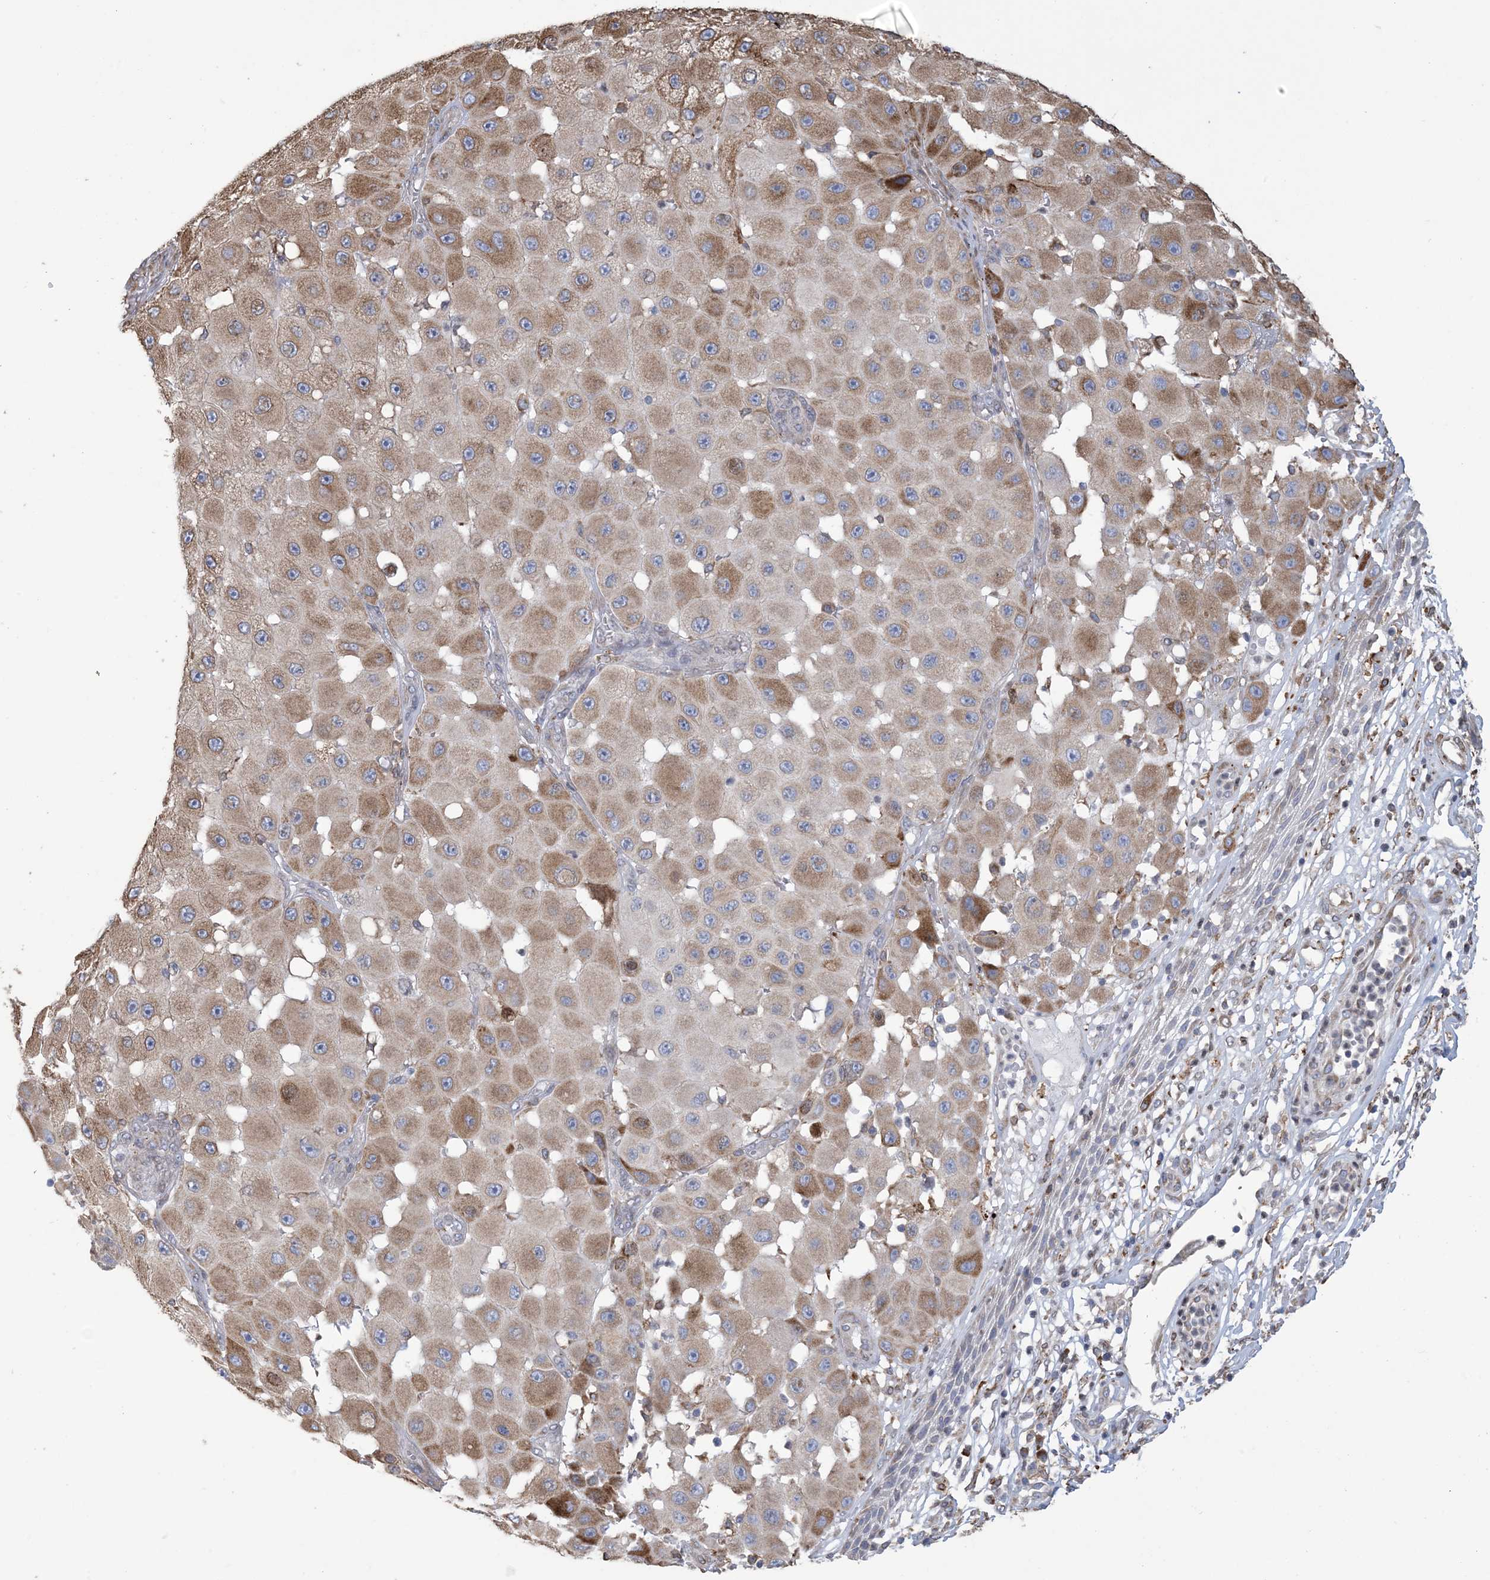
{"staining": {"intensity": "moderate", "quantity": ">75%", "location": "cytoplasmic/membranous"}, "tissue": "melanoma", "cell_type": "Tumor cells", "image_type": "cancer", "snomed": [{"axis": "morphology", "description": "Malignant melanoma, NOS"}, {"axis": "topography", "description": "Skin"}], "caption": "Melanoma stained for a protein displays moderate cytoplasmic/membranous positivity in tumor cells.", "gene": "SHANK1", "patient": {"sex": "female", "age": 81}}